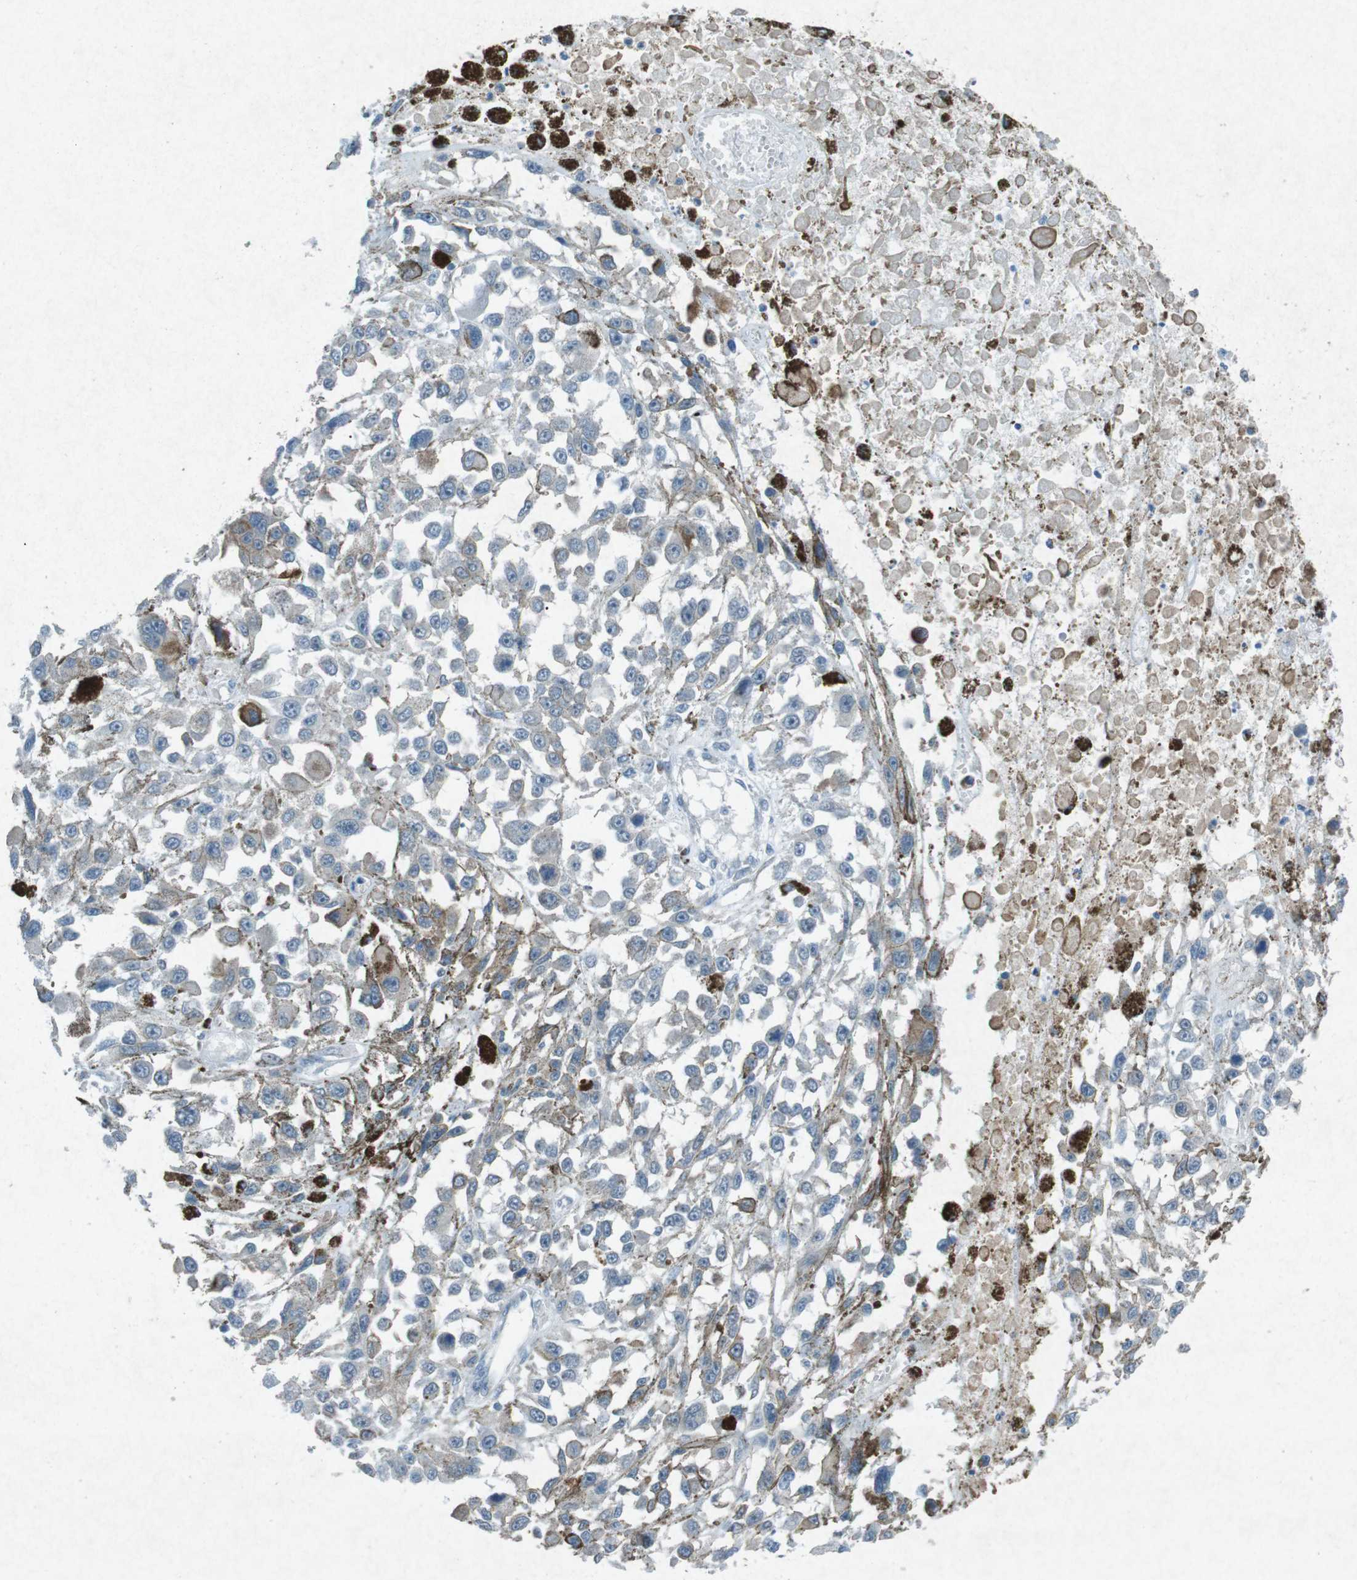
{"staining": {"intensity": "negative", "quantity": "none", "location": "none"}, "tissue": "melanoma", "cell_type": "Tumor cells", "image_type": "cancer", "snomed": [{"axis": "morphology", "description": "Malignant melanoma, Metastatic site"}, {"axis": "topography", "description": "Lymph node"}], "caption": "There is no significant positivity in tumor cells of malignant melanoma (metastatic site).", "gene": "FCRLA", "patient": {"sex": "male", "age": 59}}